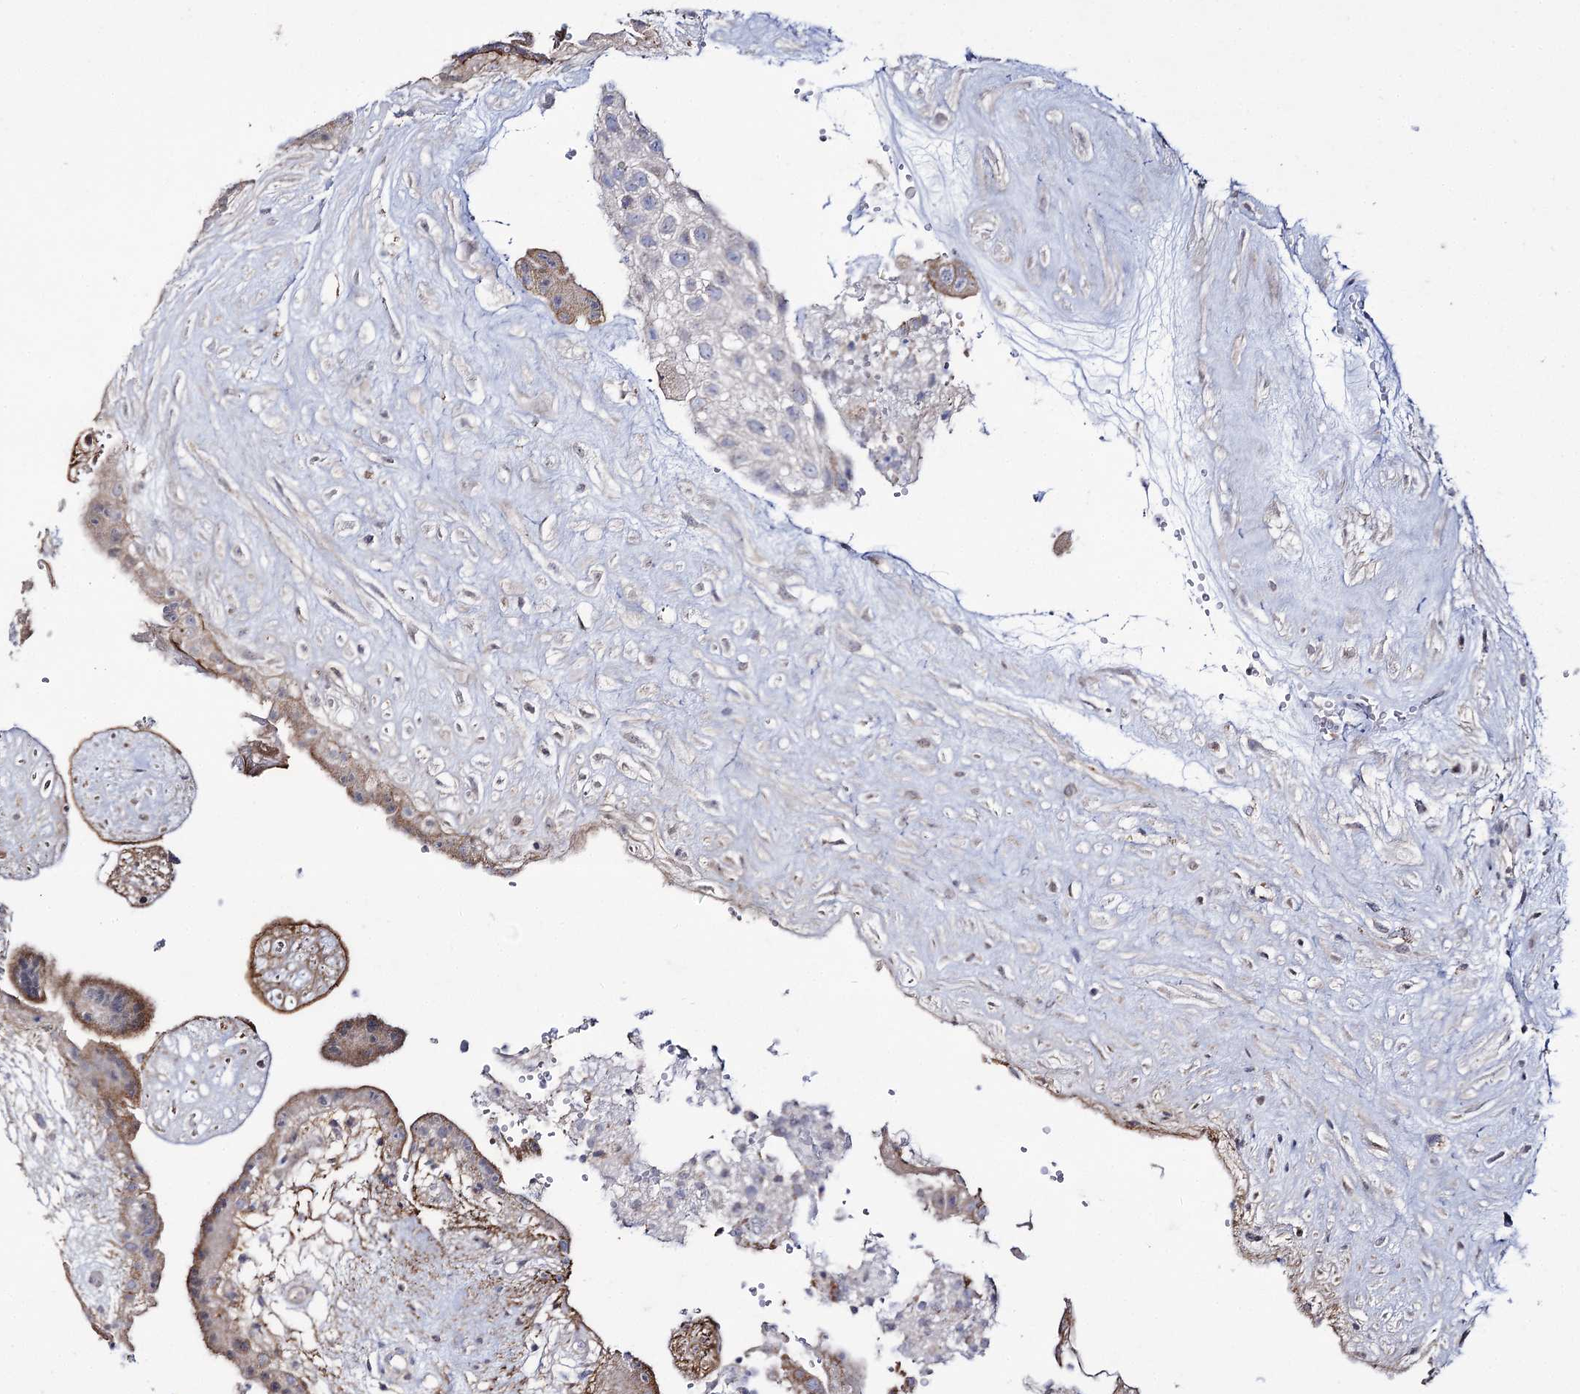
{"staining": {"intensity": "negative", "quantity": "none", "location": "none"}, "tissue": "placenta", "cell_type": "Decidual cells", "image_type": "normal", "snomed": [{"axis": "morphology", "description": "Normal tissue, NOS"}, {"axis": "topography", "description": "Placenta"}], "caption": "Immunohistochemistry of unremarkable human placenta reveals no staining in decidual cells. (DAB (3,3'-diaminobenzidine) immunohistochemistry (IHC) with hematoxylin counter stain).", "gene": "C11orf80", "patient": {"sex": "female", "age": 18}}